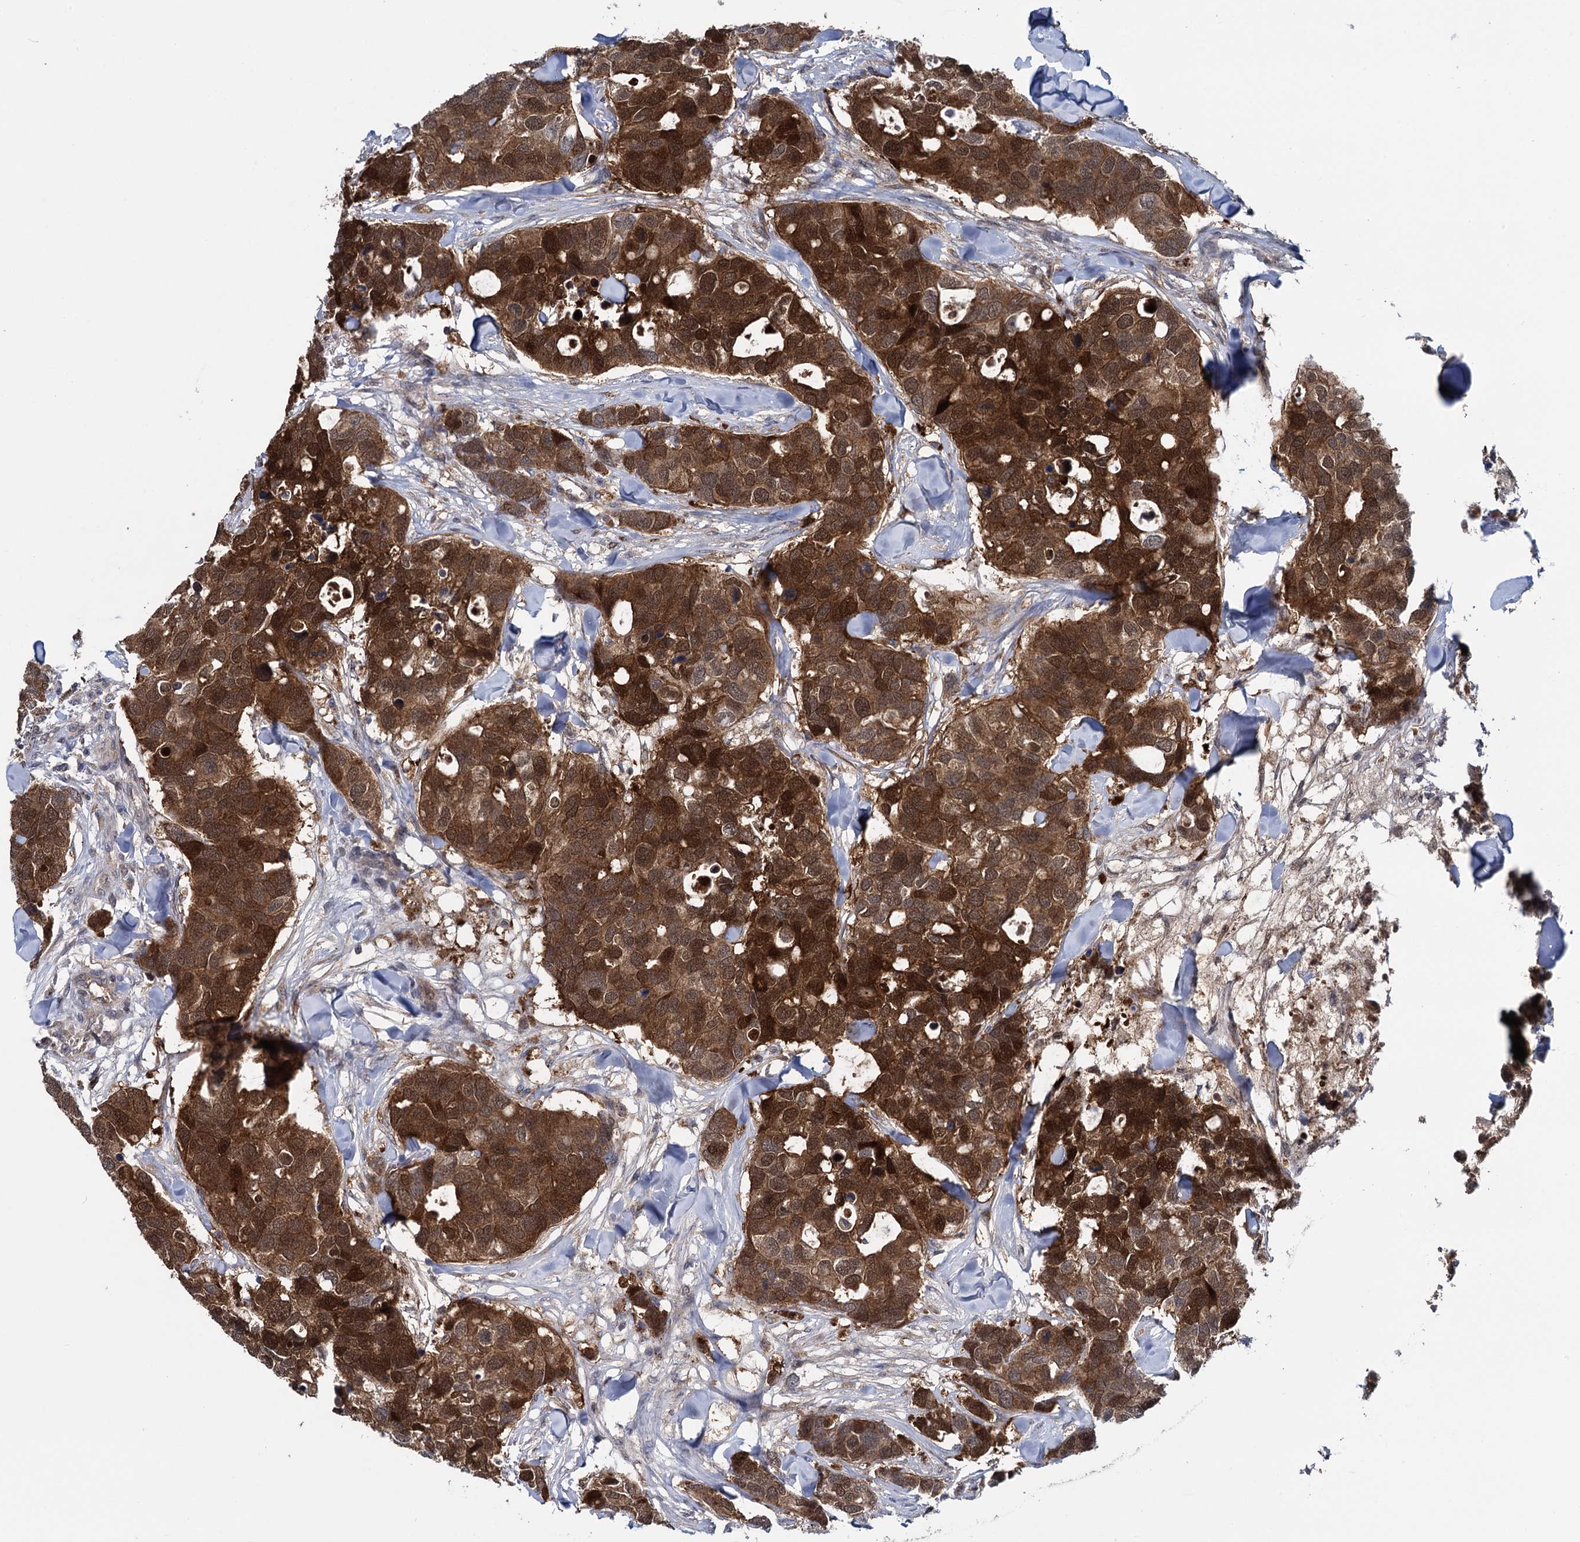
{"staining": {"intensity": "strong", "quantity": ">75%", "location": "cytoplasmic/membranous,nuclear"}, "tissue": "breast cancer", "cell_type": "Tumor cells", "image_type": "cancer", "snomed": [{"axis": "morphology", "description": "Duct carcinoma"}, {"axis": "topography", "description": "Breast"}], "caption": "Immunohistochemistry (IHC) photomicrograph of infiltrating ductal carcinoma (breast) stained for a protein (brown), which shows high levels of strong cytoplasmic/membranous and nuclear staining in about >75% of tumor cells.", "gene": "GLO1", "patient": {"sex": "female", "age": 83}}